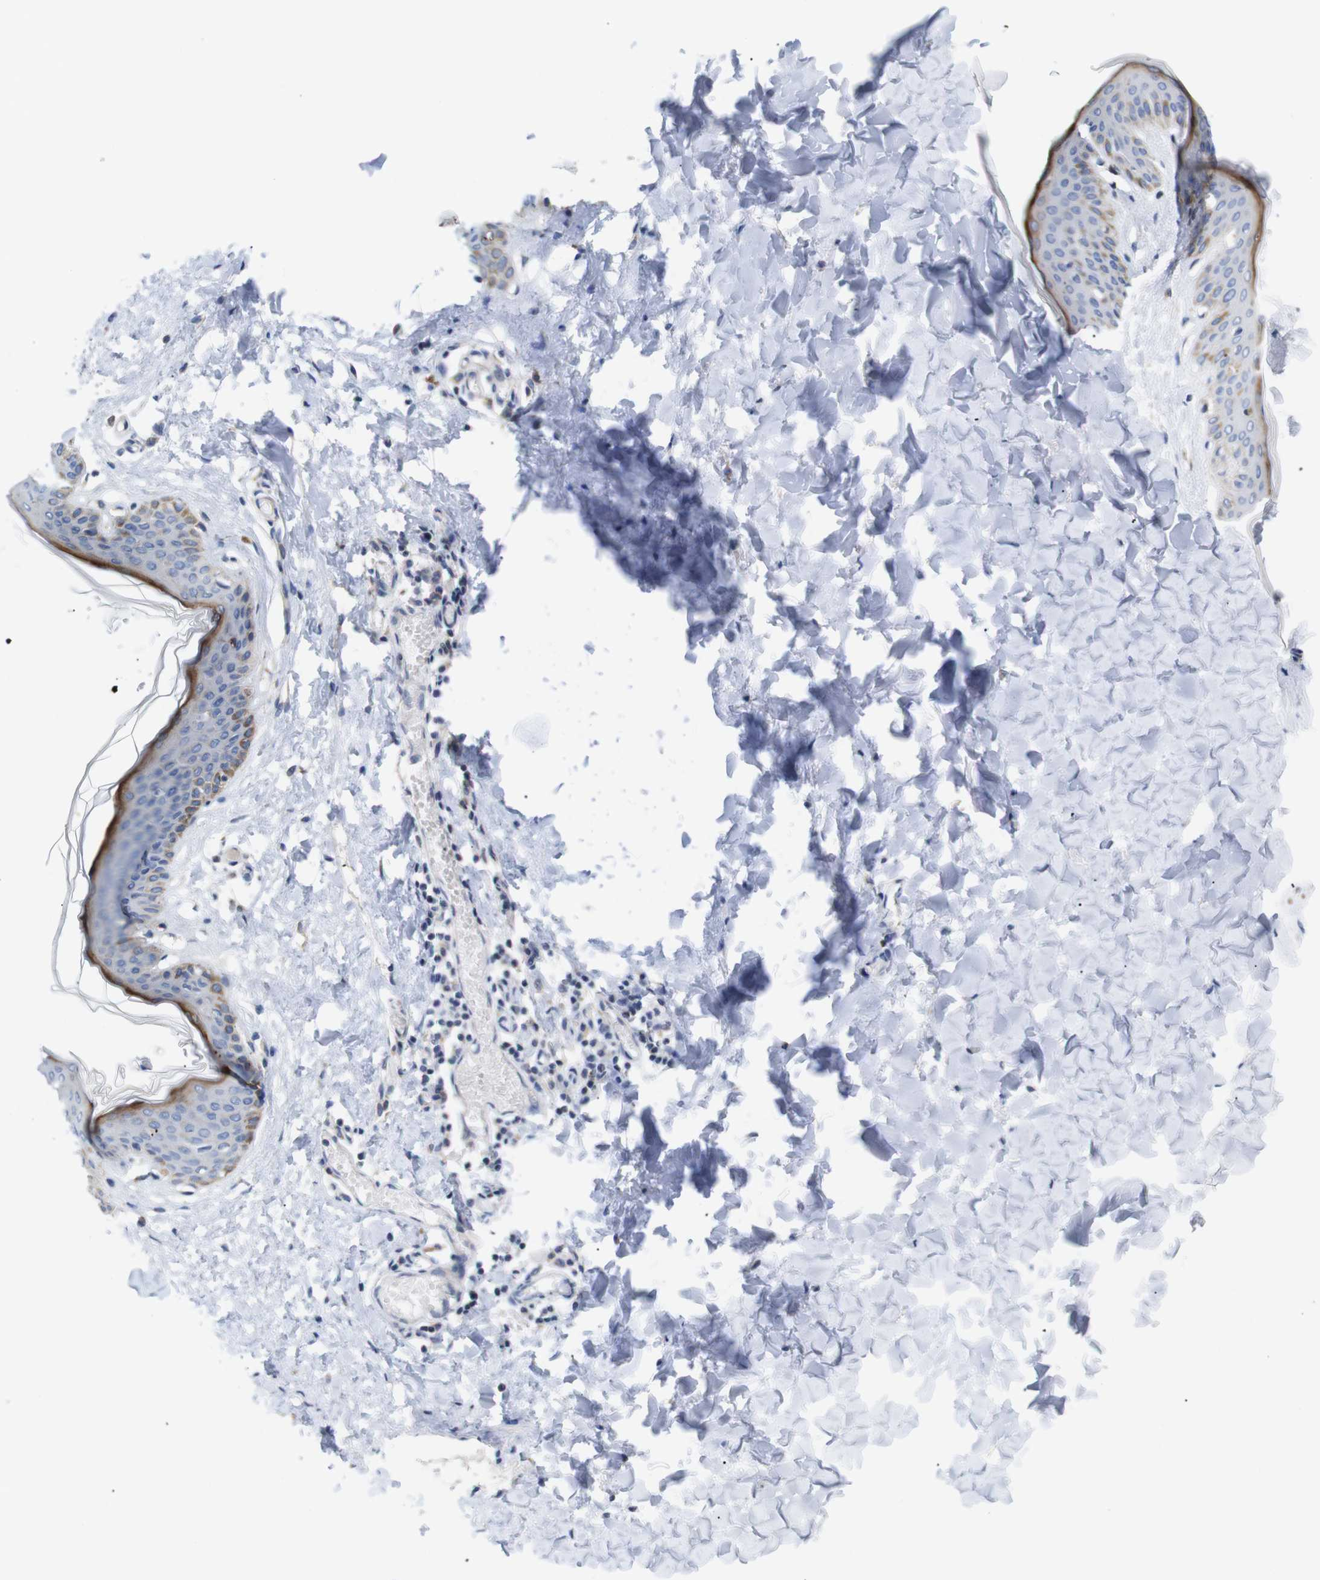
{"staining": {"intensity": "negative", "quantity": "none", "location": "none"}, "tissue": "skin", "cell_type": "Fibroblasts", "image_type": "normal", "snomed": [{"axis": "morphology", "description": "Normal tissue, NOS"}, {"axis": "topography", "description": "Skin"}], "caption": "An immunohistochemistry (IHC) histopathology image of unremarkable skin is shown. There is no staining in fibroblasts of skin. (Brightfield microscopy of DAB IHC at high magnification).", "gene": "LRRC55", "patient": {"sex": "female", "age": 17}}